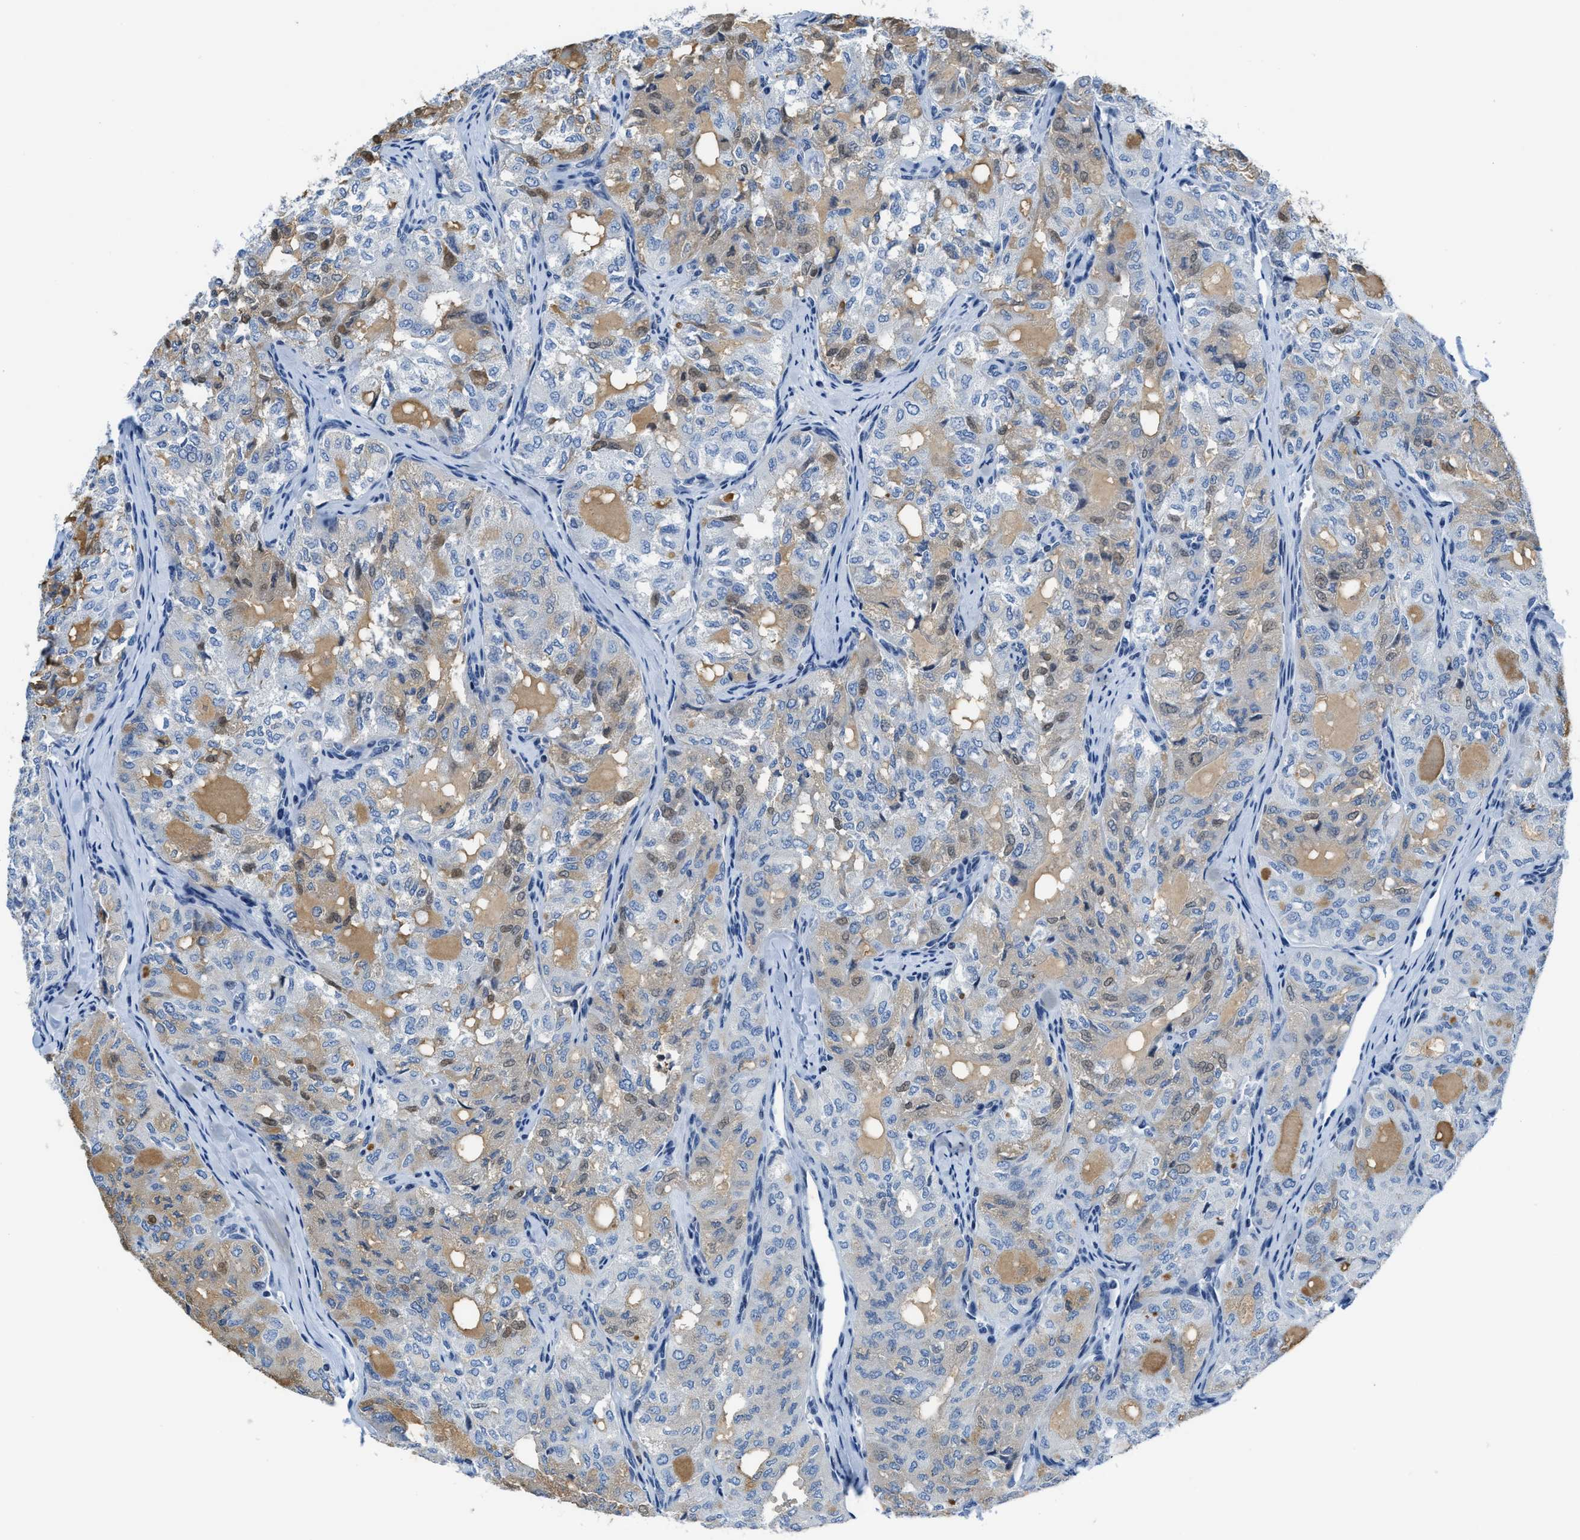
{"staining": {"intensity": "weak", "quantity": "<25%", "location": "nuclear"}, "tissue": "thyroid cancer", "cell_type": "Tumor cells", "image_type": "cancer", "snomed": [{"axis": "morphology", "description": "Follicular adenoma carcinoma, NOS"}, {"axis": "topography", "description": "Thyroid gland"}], "caption": "Tumor cells are negative for protein expression in human thyroid cancer (follicular adenoma carcinoma).", "gene": "ASZ1", "patient": {"sex": "male", "age": 75}}